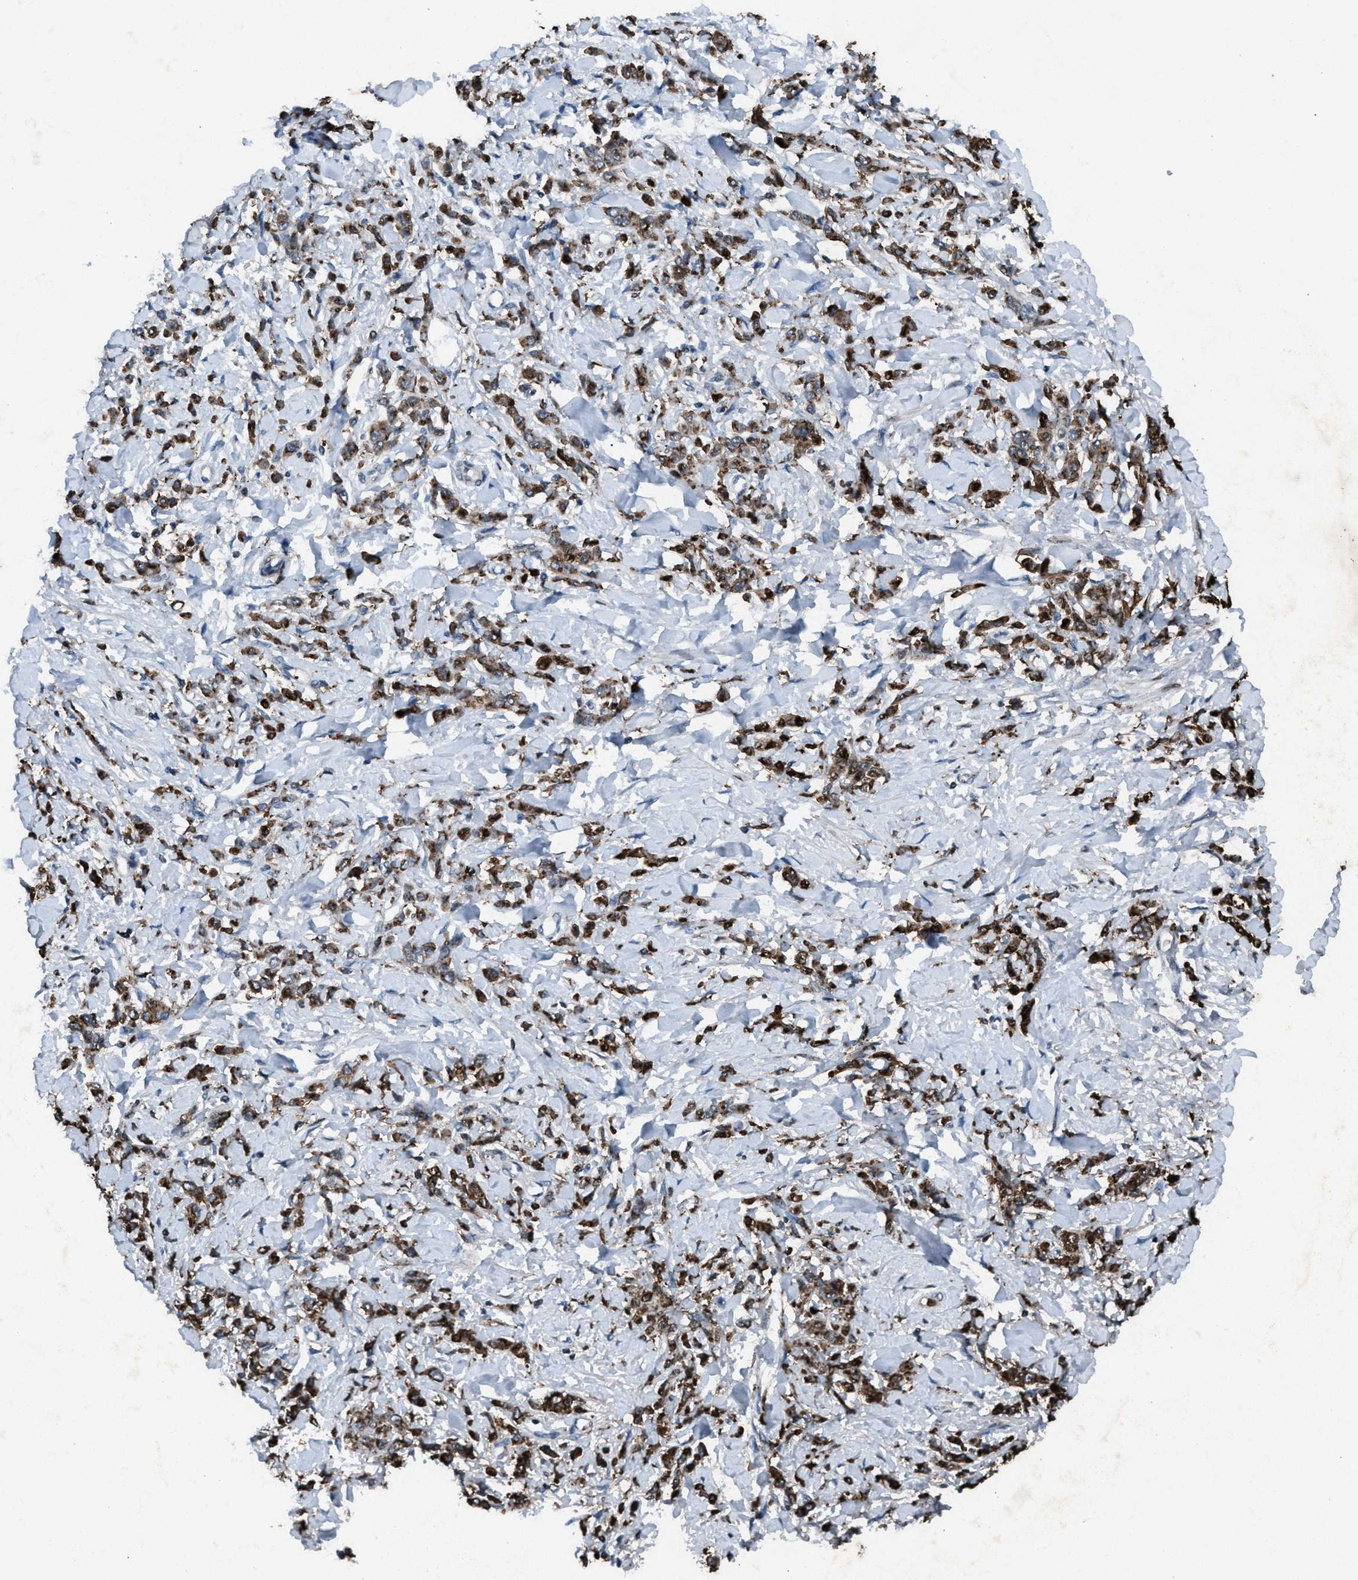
{"staining": {"intensity": "moderate", "quantity": ">75%", "location": "cytoplasmic/membranous"}, "tissue": "stomach cancer", "cell_type": "Tumor cells", "image_type": "cancer", "snomed": [{"axis": "morphology", "description": "Normal tissue, NOS"}, {"axis": "morphology", "description": "Adenocarcinoma, NOS"}, {"axis": "topography", "description": "Stomach"}], "caption": "A high-resolution image shows immunohistochemistry staining of stomach cancer, which displays moderate cytoplasmic/membranous expression in approximately >75% of tumor cells.", "gene": "FCER1G", "patient": {"sex": "male", "age": 82}}